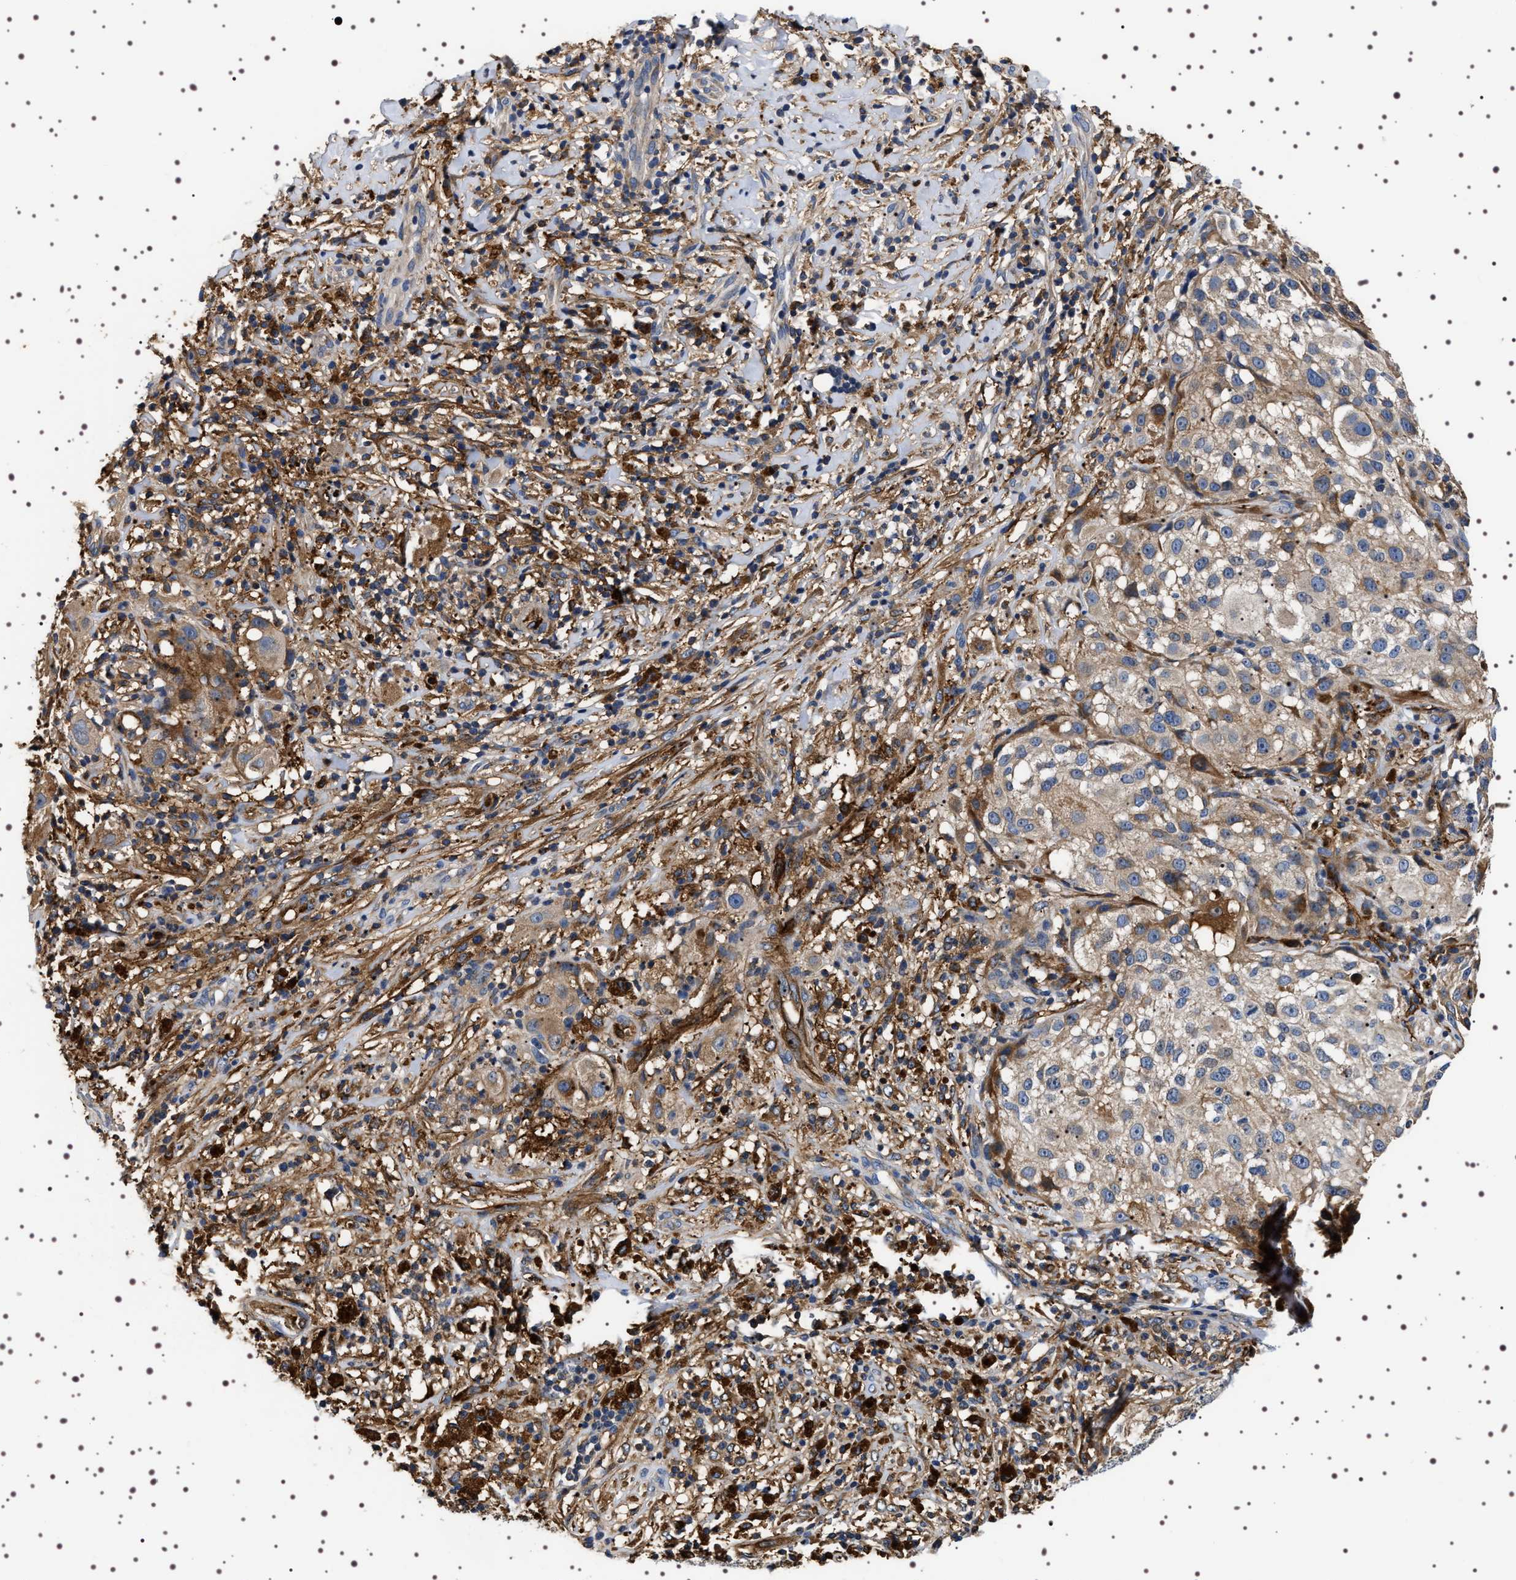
{"staining": {"intensity": "weak", "quantity": "<25%", "location": "cytoplasmic/membranous"}, "tissue": "melanoma", "cell_type": "Tumor cells", "image_type": "cancer", "snomed": [{"axis": "morphology", "description": "Necrosis, NOS"}, {"axis": "morphology", "description": "Malignant melanoma, NOS"}, {"axis": "topography", "description": "Skin"}], "caption": "An IHC micrograph of melanoma is shown. There is no staining in tumor cells of melanoma. The staining was performed using DAB to visualize the protein expression in brown, while the nuclei were stained in blue with hematoxylin (Magnification: 20x).", "gene": "ALPL", "patient": {"sex": "female", "age": 87}}